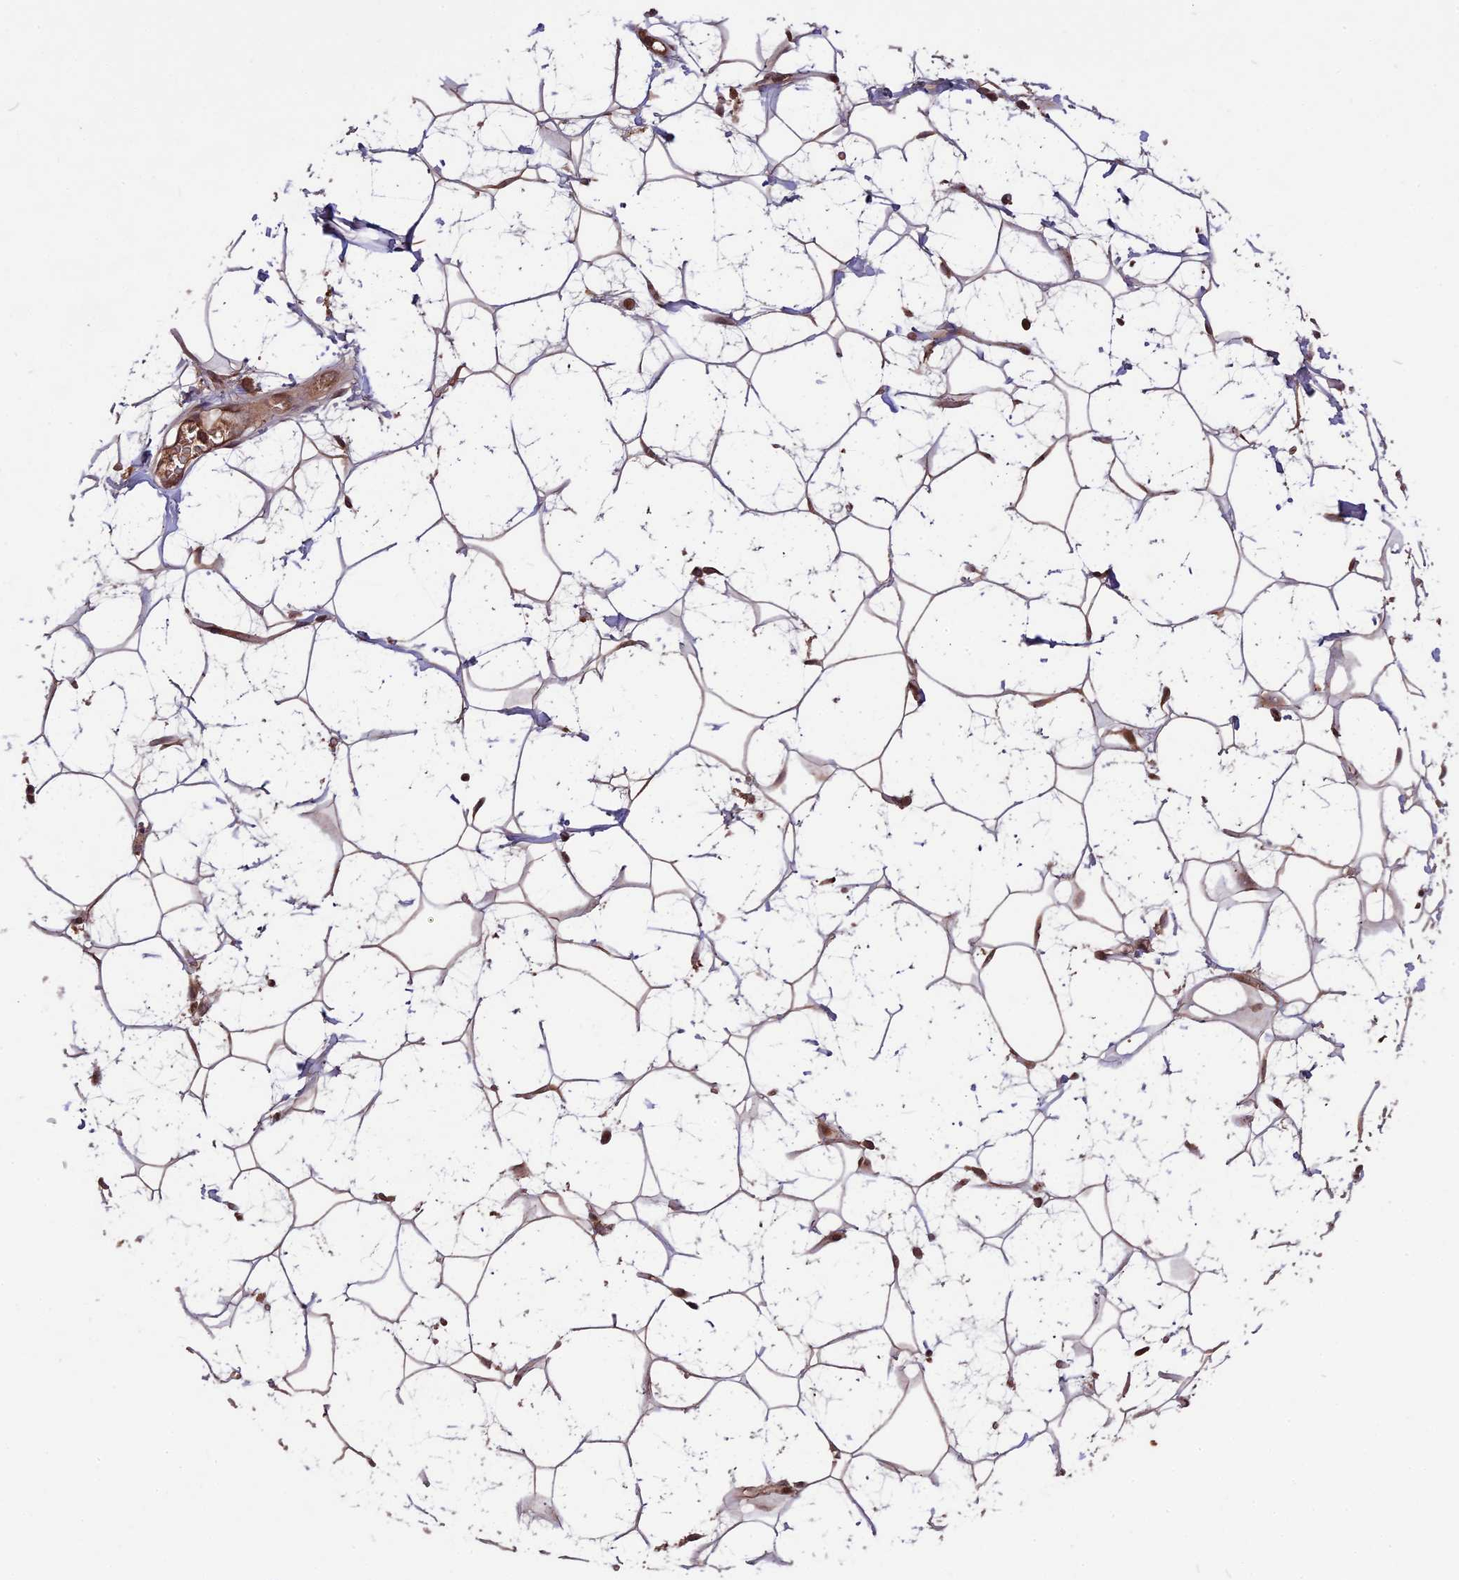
{"staining": {"intensity": "moderate", "quantity": ">75%", "location": "cytoplasmic/membranous"}, "tissue": "adipose tissue", "cell_type": "Adipocytes", "image_type": "normal", "snomed": [{"axis": "morphology", "description": "Normal tissue, NOS"}, {"axis": "topography", "description": "Breast"}], "caption": "Immunohistochemical staining of benign adipose tissue exhibits medium levels of moderate cytoplasmic/membranous positivity in about >75% of adipocytes. Nuclei are stained in blue.", "gene": "ZNF598", "patient": {"sex": "female", "age": 26}}